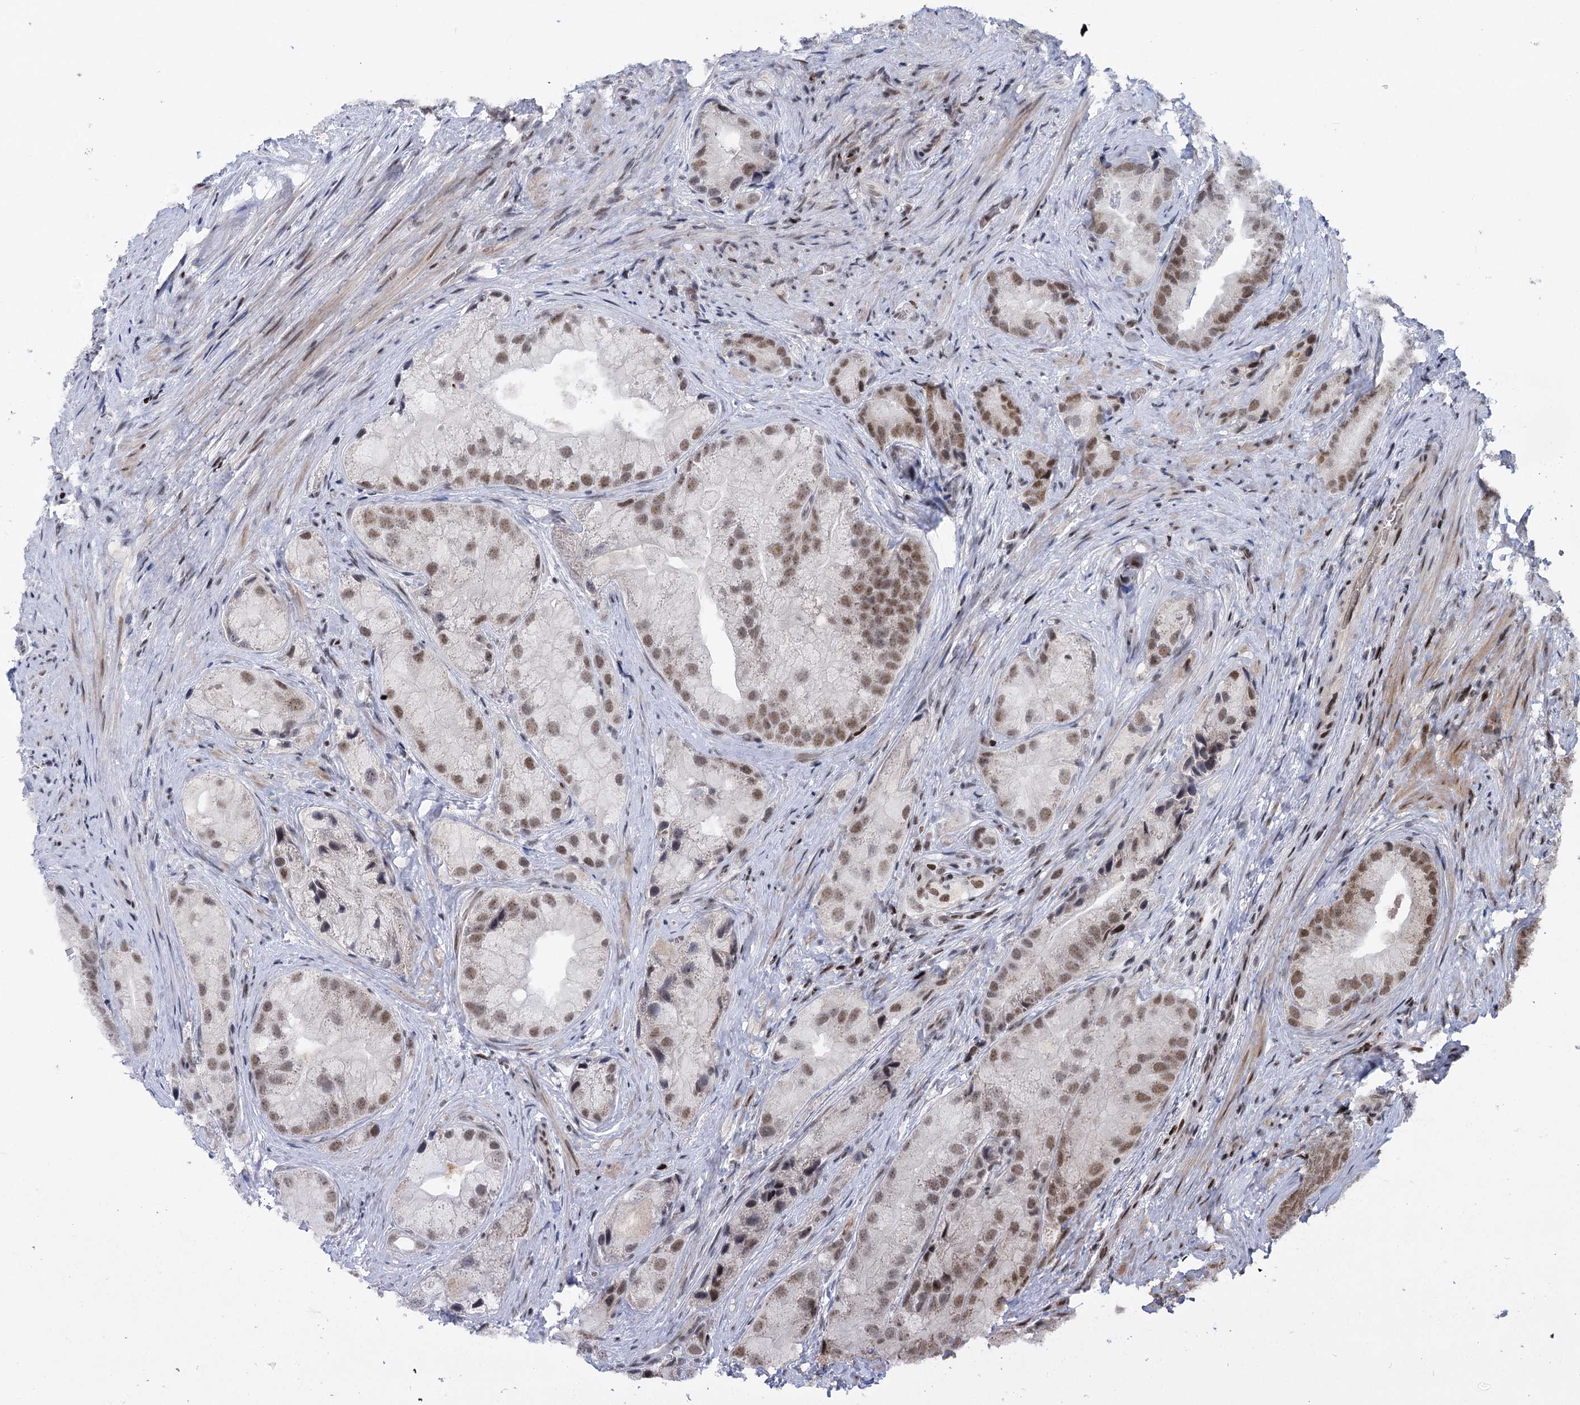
{"staining": {"intensity": "moderate", "quantity": ">75%", "location": "nuclear"}, "tissue": "prostate cancer", "cell_type": "Tumor cells", "image_type": "cancer", "snomed": [{"axis": "morphology", "description": "Adenocarcinoma, Low grade"}, {"axis": "topography", "description": "Prostate"}], "caption": "Protein analysis of adenocarcinoma (low-grade) (prostate) tissue demonstrates moderate nuclear positivity in about >75% of tumor cells.", "gene": "ZCCHC10", "patient": {"sex": "male", "age": 71}}